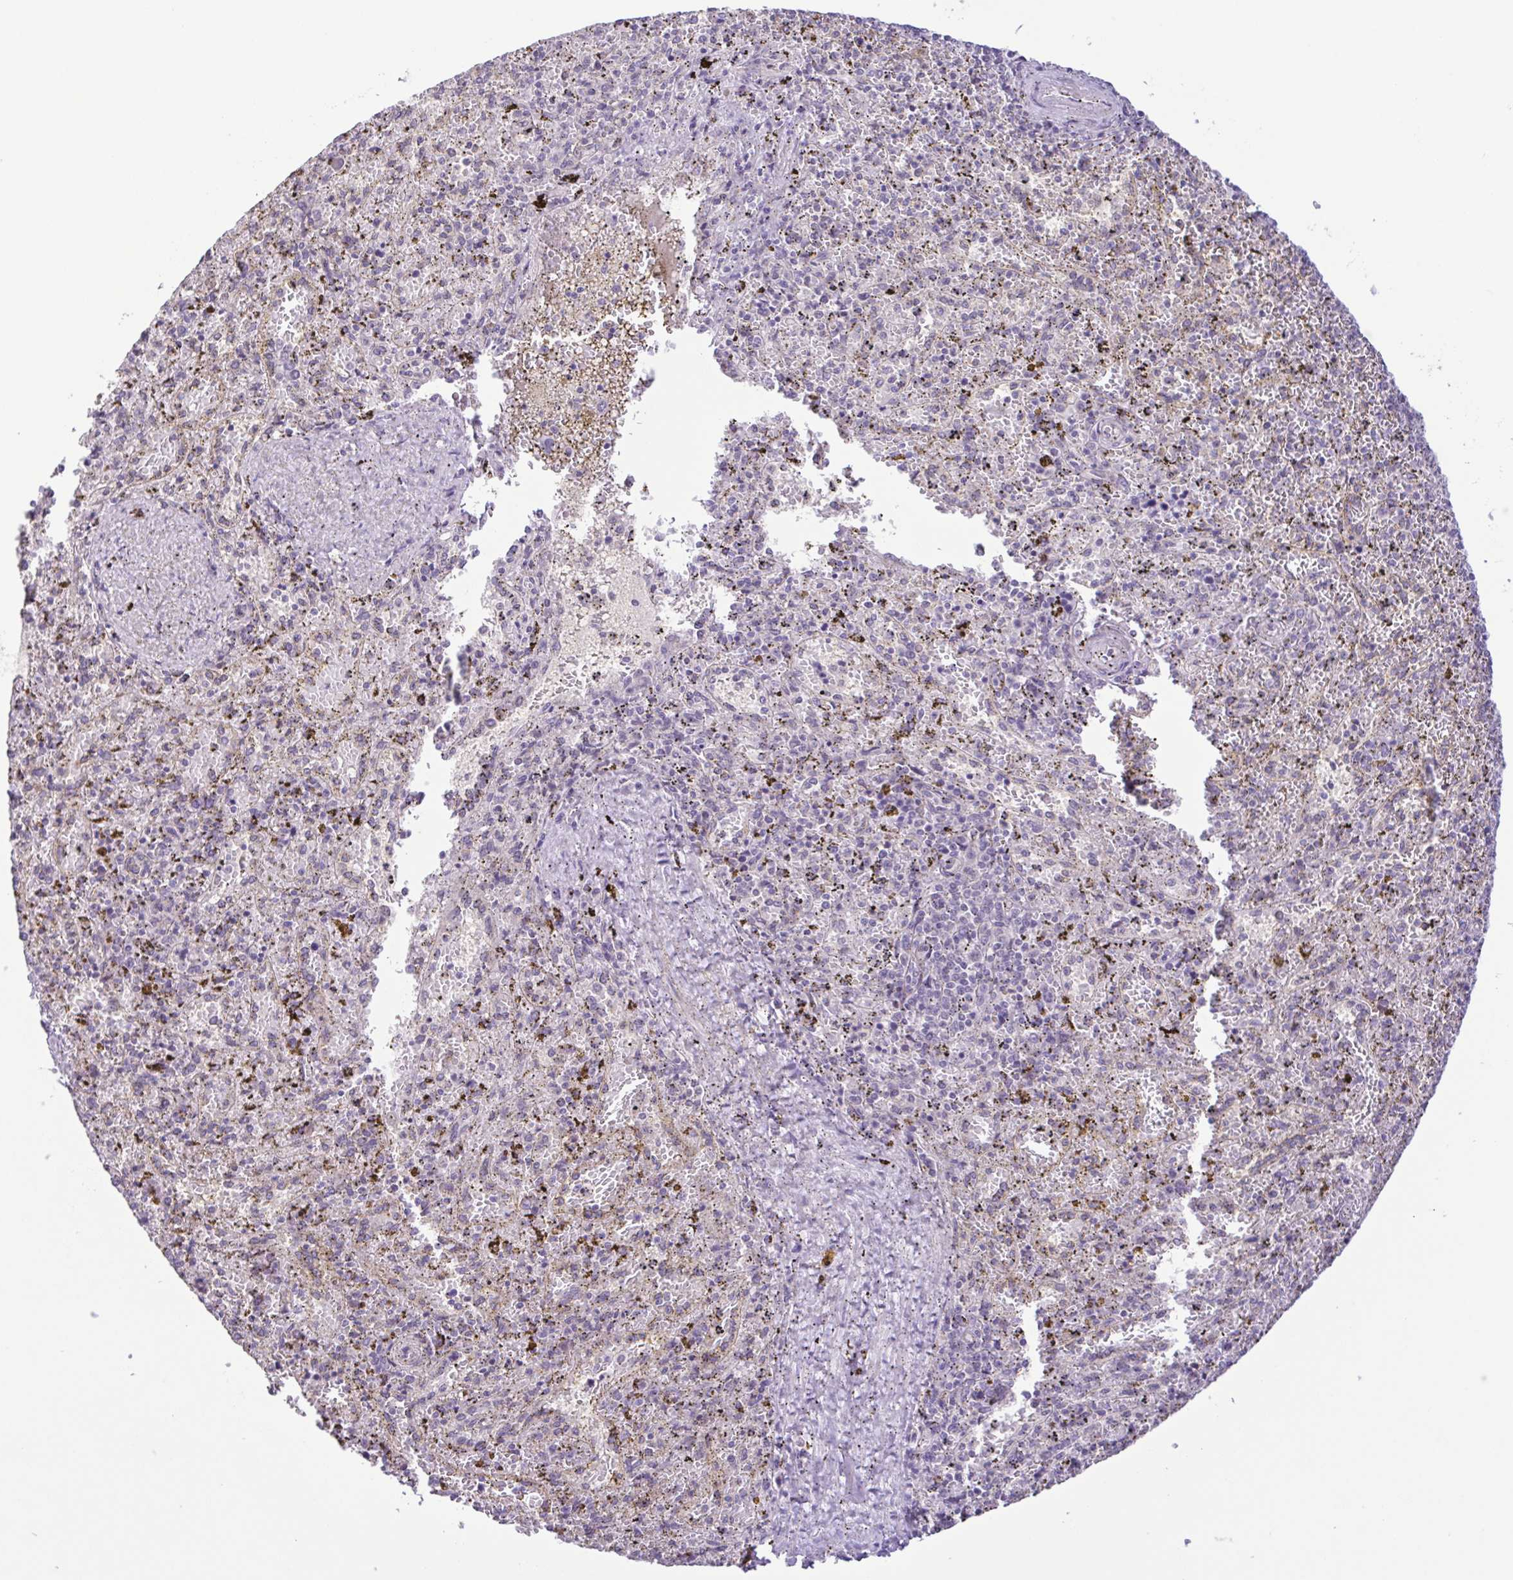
{"staining": {"intensity": "negative", "quantity": "none", "location": "none"}, "tissue": "spleen", "cell_type": "Cells in red pulp", "image_type": "normal", "snomed": [{"axis": "morphology", "description": "Normal tissue, NOS"}, {"axis": "topography", "description": "Spleen"}], "caption": "IHC photomicrograph of unremarkable spleen: human spleen stained with DAB (3,3'-diaminobenzidine) displays no significant protein expression in cells in red pulp.", "gene": "IL1RN", "patient": {"sex": "female", "age": 50}}